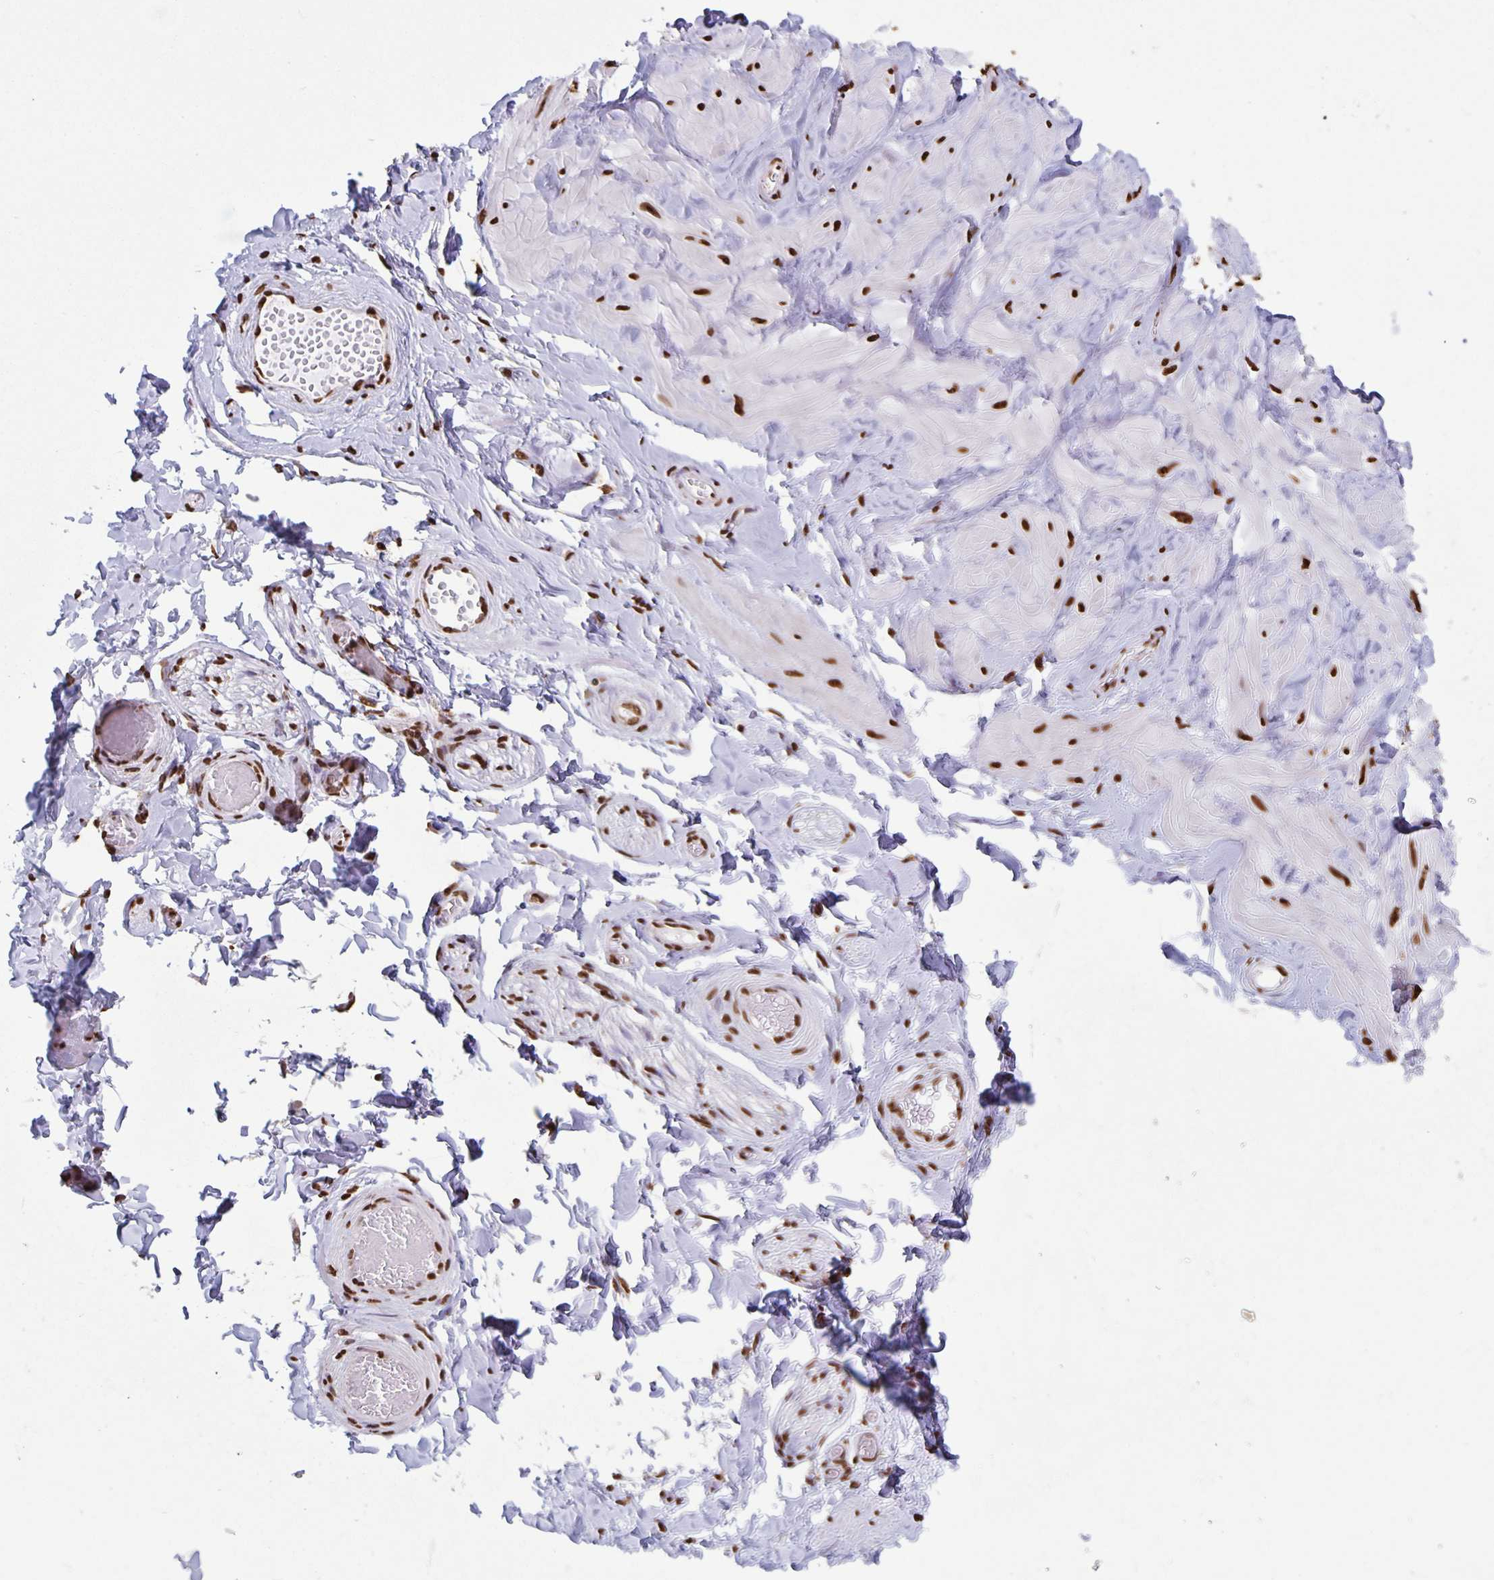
{"staining": {"intensity": "moderate", "quantity": "<25%", "location": "nuclear"}, "tissue": "adipose tissue", "cell_type": "Adipocytes", "image_type": "normal", "snomed": [{"axis": "morphology", "description": "Normal tissue, NOS"}, {"axis": "topography", "description": "Soft tissue"}, {"axis": "topography", "description": "Adipose tissue"}, {"axis": "topography", "description": "Vascular tissue"}, {"axis": "topography", "description": "Peripheral nerve tissue"}], "caption": "Immunohistochemical staining of normal human adipose tissue shows moderate nuclear protein expression in approximately <25% of adipocytes.", "gene": "DUT", "patient": {"sex": "male", "age": 29}}